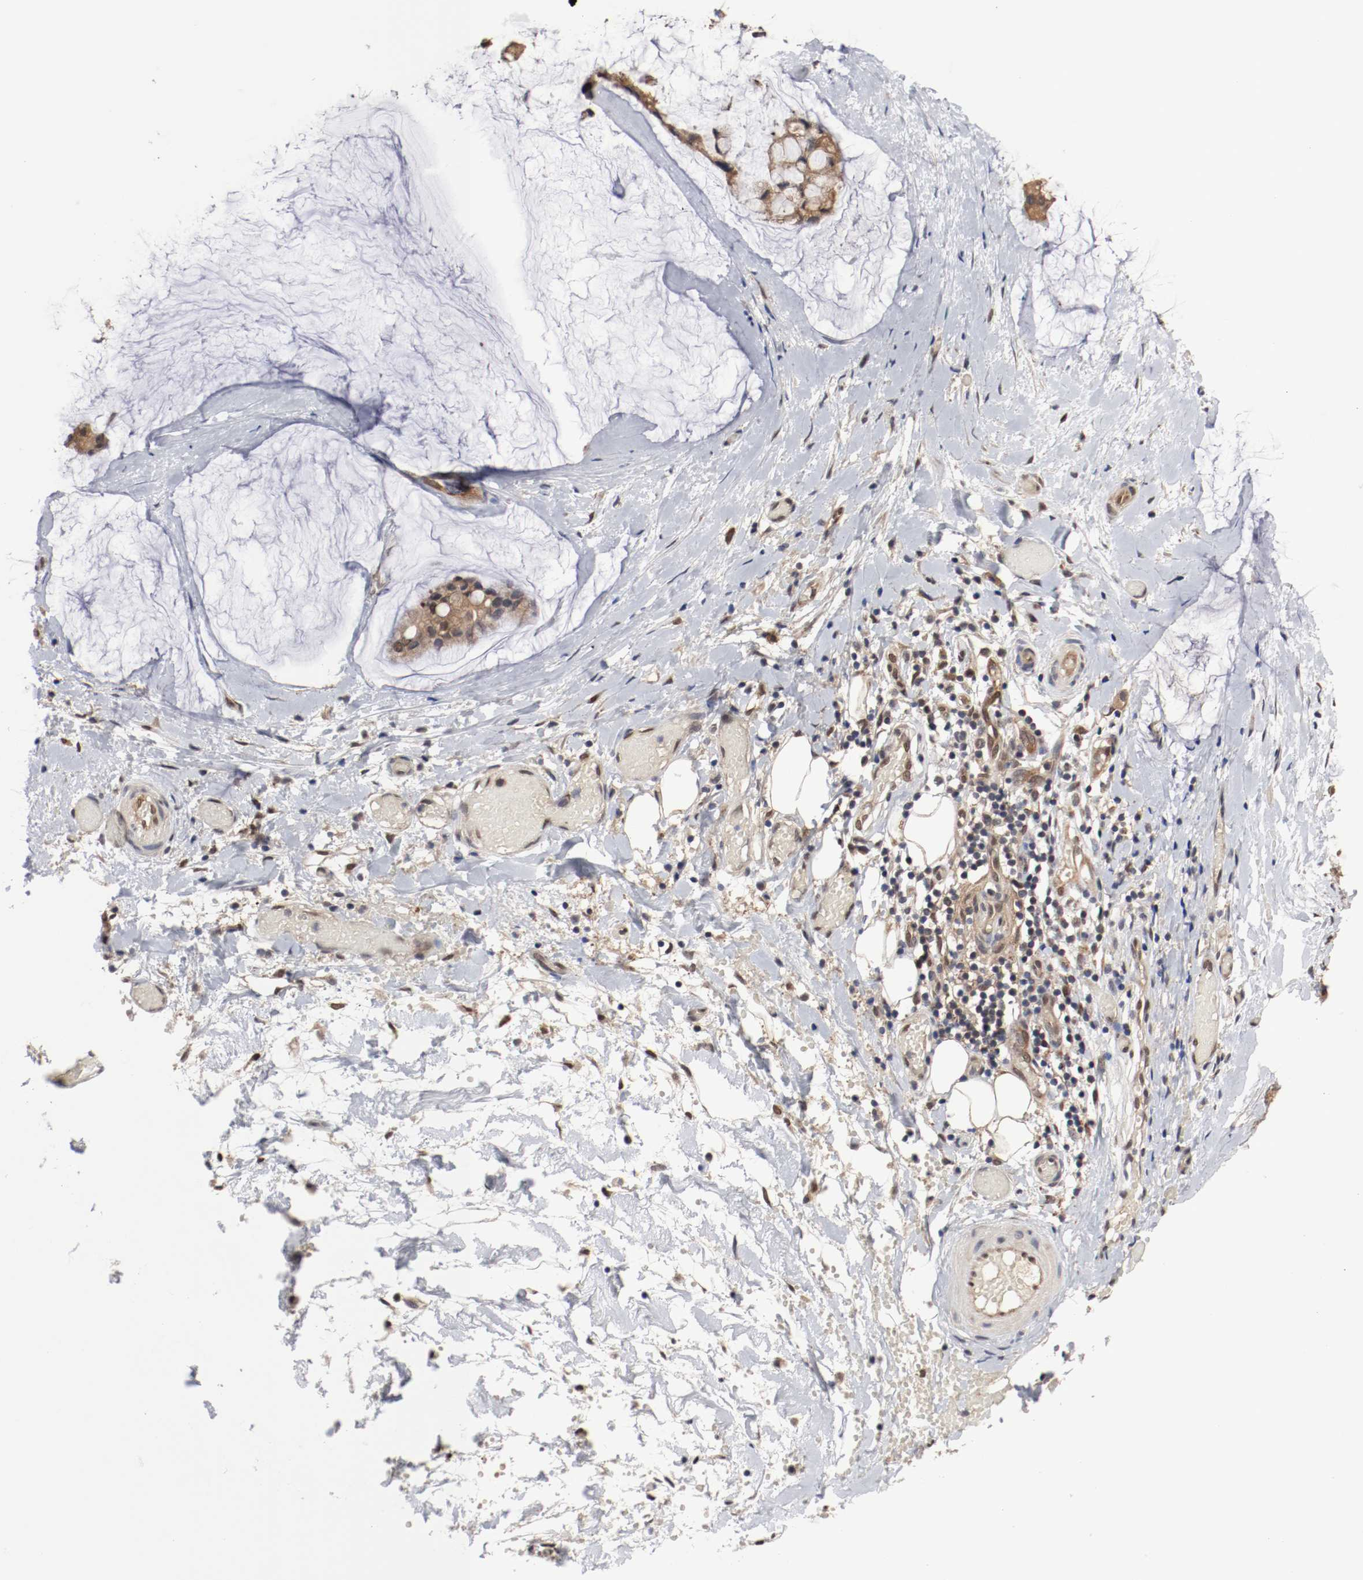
{"staining": {"intensity": "moderate", "quantity": ">75%", "location": "cytoplasmic/membranous,nuclear"}, "tissue": "ovarian cancer", "cell_type": "Tumor cells", "image_type": "cancer", "snomed": [{"axis": "morphology", "description": "Cystadenocarcinoma, mucinous, NOS"}, {"axis": "topography", "description": "Ovary"}], "caption": "Ovarian mucinous cystadenocarcinoma tissue exhibits moderate cytoplasmic/membranous and nuclear expression in approximately >75% of tumor cells The protein of interest is stained brown, and the nuclei are stained in blue (DAB (3,3'-diaminobenzidine) IHC with brightfield microscopy, high magnification).", "gene": "AFG3L2", "patient": {"sex": "female", "age": 39}}